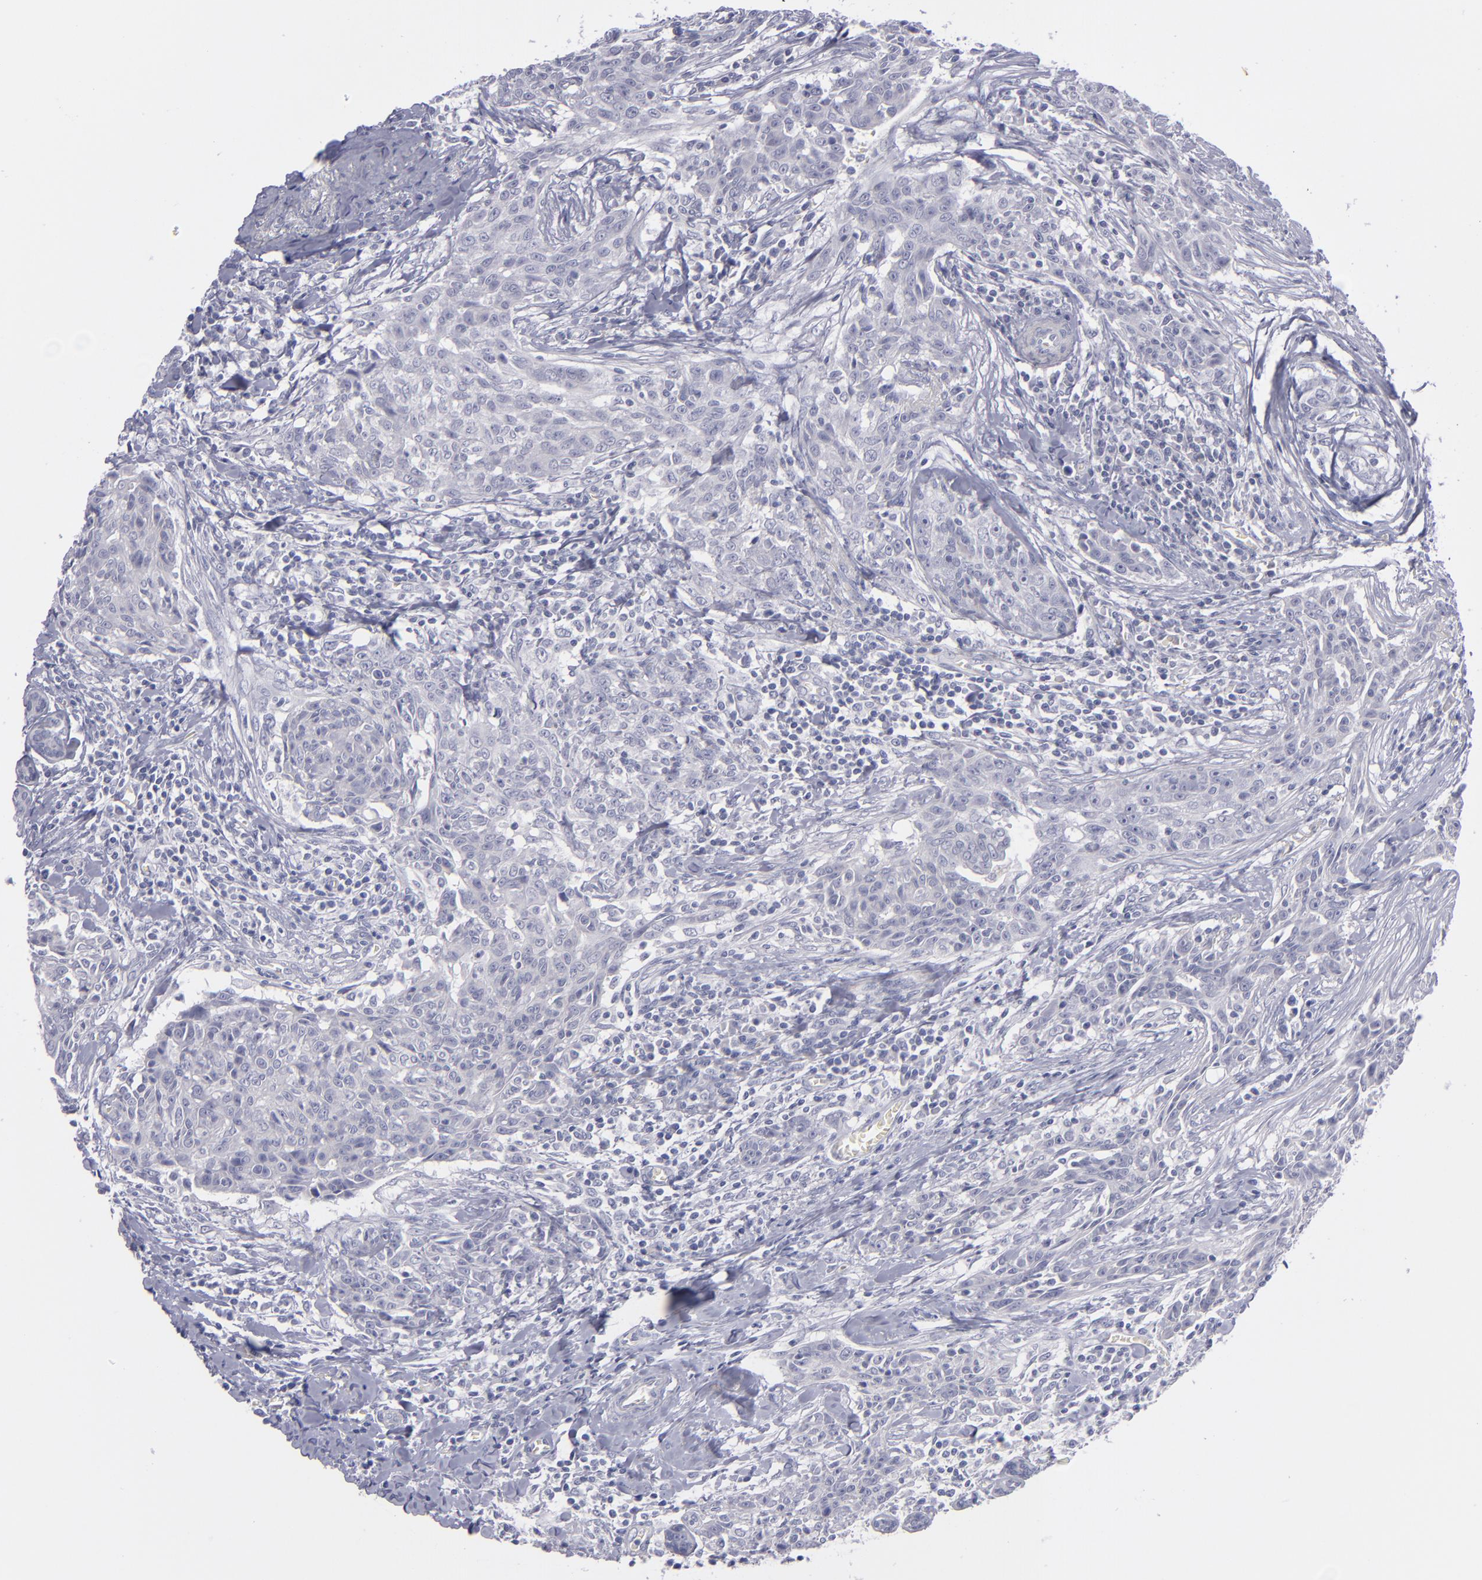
{"staining": {"intensity": "negative", "quantity": "none", "location": "none"}, "tissue": "breast cancer", "cell_type": "Tumor cells", "image_type": "cancer", "snomed": [{"axis": "morphology", "description": "Duct carcinoma"}, {"axis": "topography", "description": "Breast"}], "caption": "The image shows no significant staining in tumor cells of breast cancer. (DAB IHC visualized using brightfield microscopy, high magnification).", "gene": "ITGB4", "patient": {"sex": "female", "age": 50}}